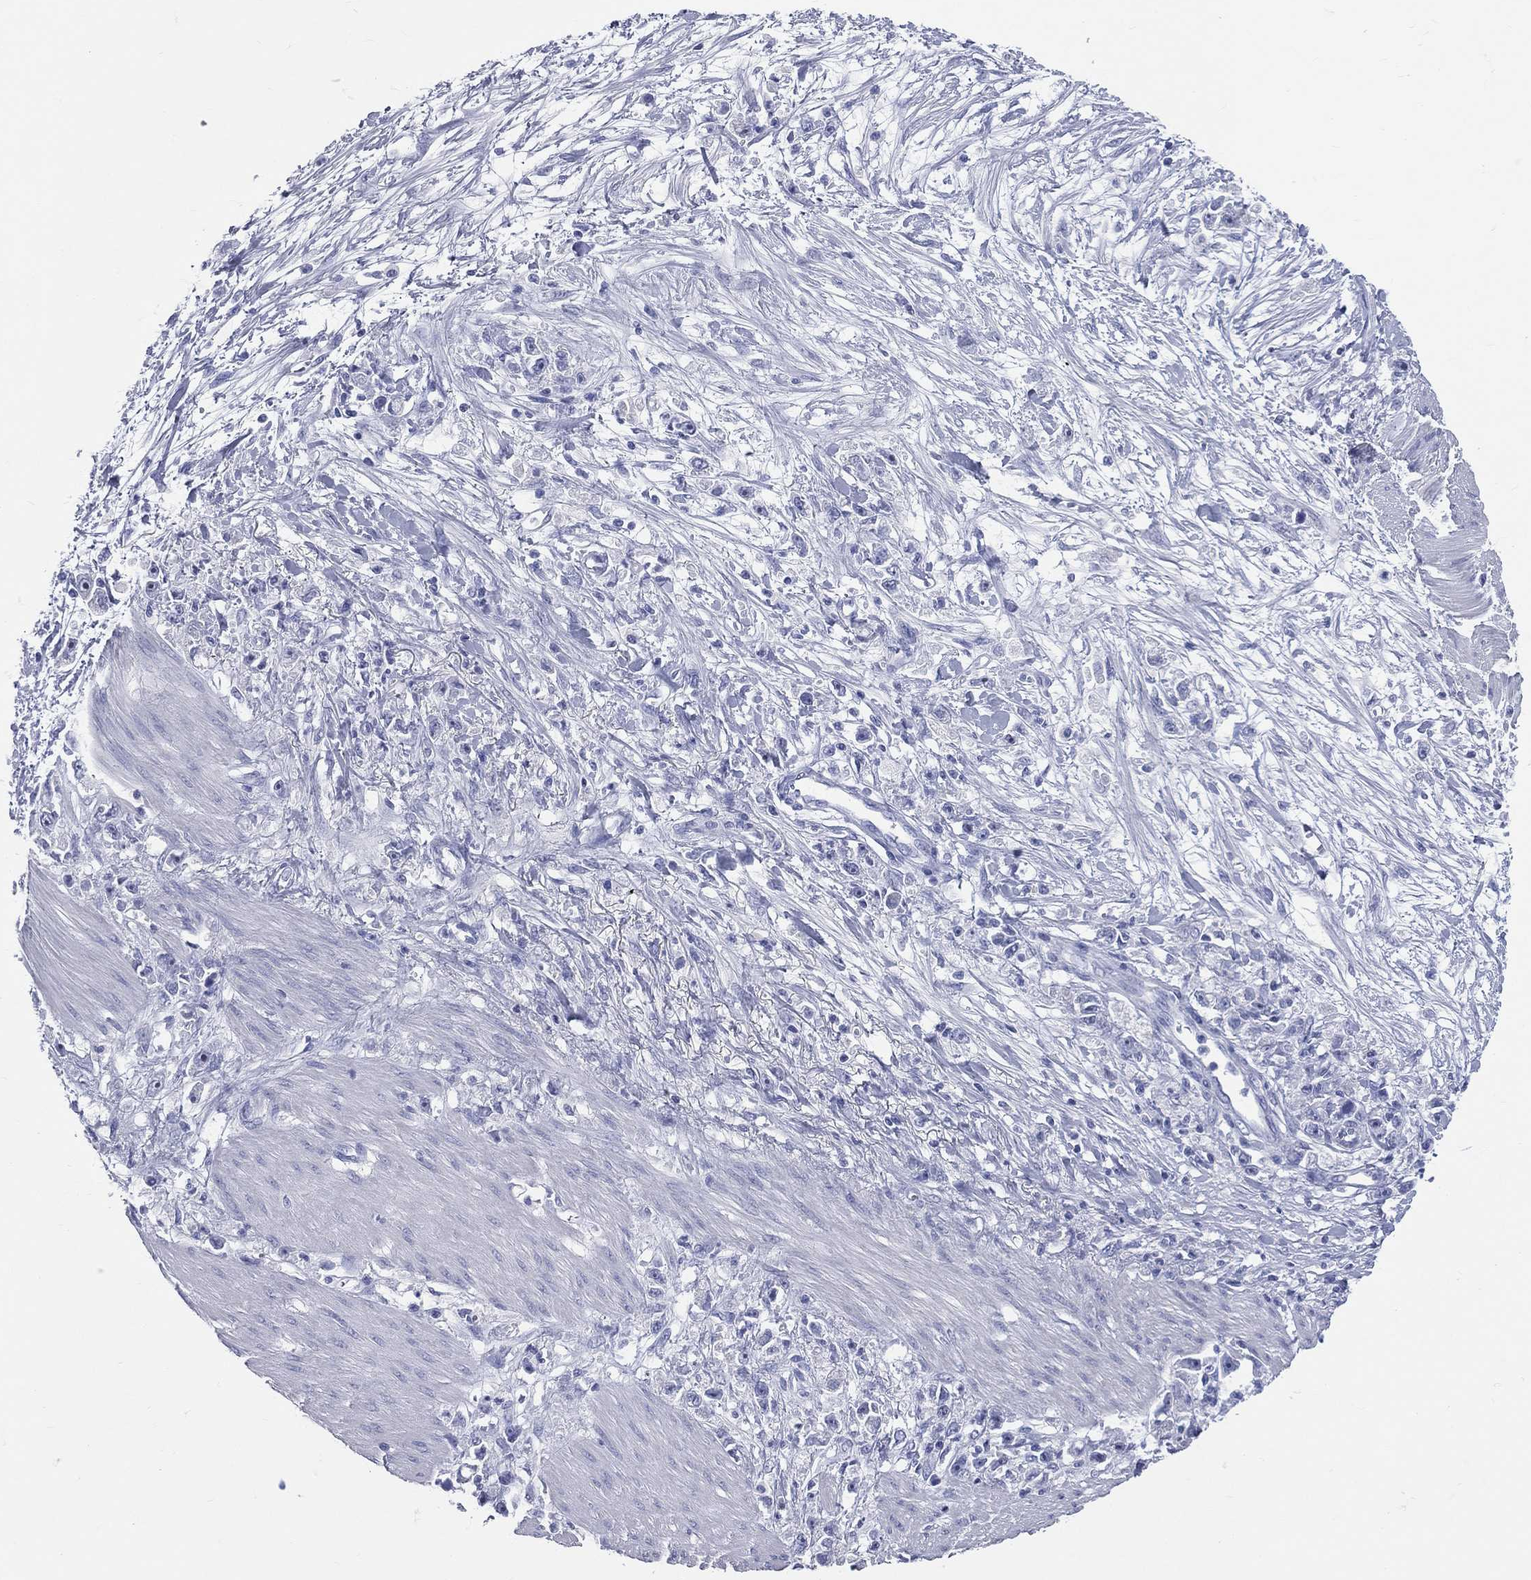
{"staining": {"intensity": "negative", "quantity": "none", "location": "none"}, "tissue": "stomach cancer", "cell_type": "Tumor cells", "image_type": "cancer", "snomed": [{"axis": "morphology", "description": "Adenocarcinoma, NOS"}, {"axis": "topography", "description": "Stomach"}], "caption": "Immunohistochemical staining of stomach cancer (adenocarcinoma) exhibits no significant expression in tumor cells. (Stains: DAB (3,3'-diaminobenzidine) IHC with hematoxylin counter stain, Microscopy: brightfield microscopy at high magnification).", "gene": "CYLC1", "patient": {"sex": "female", "age": 59}}